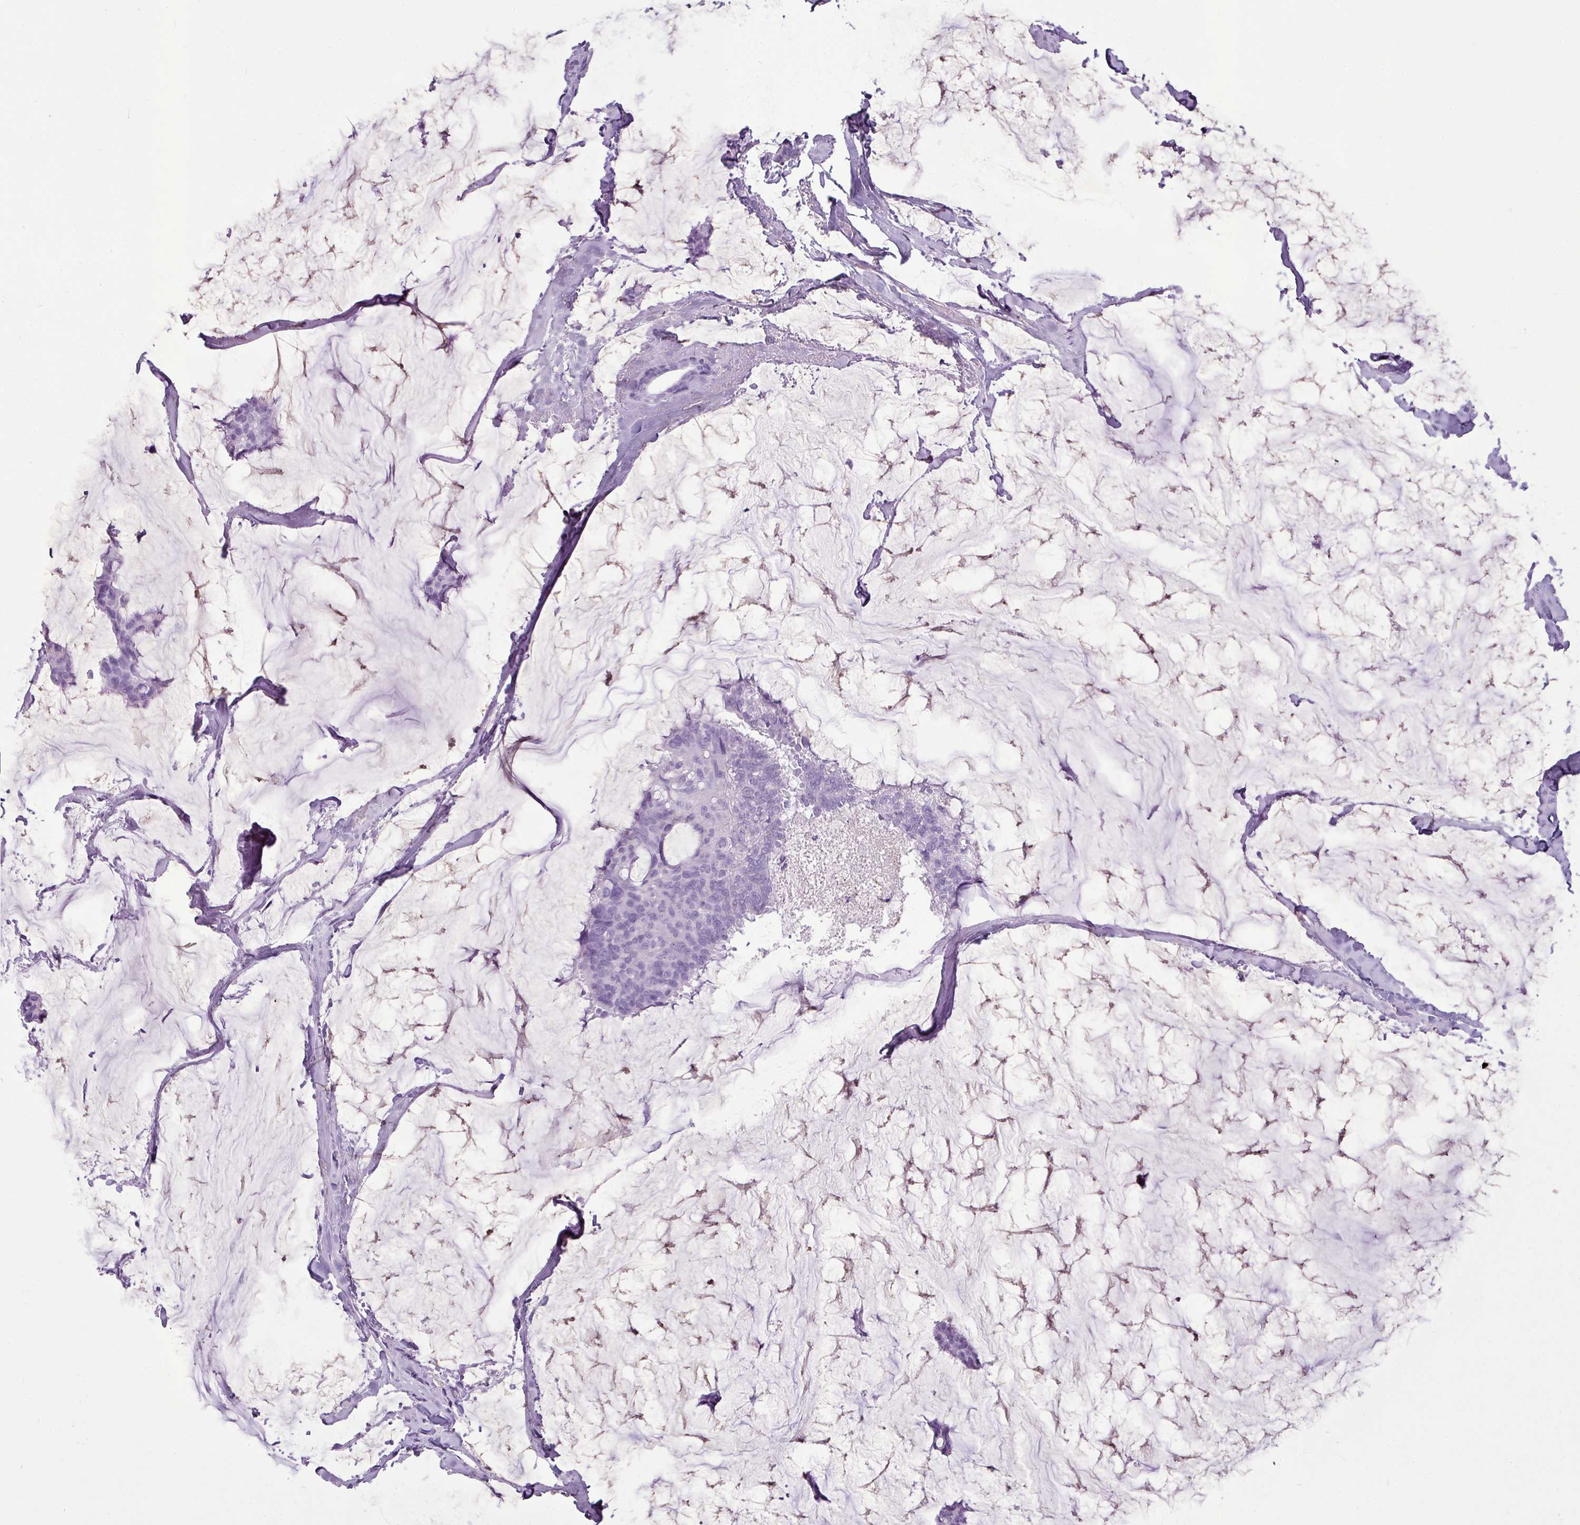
{"staining": {"intensity": "negative", "quantity": "none", "location": "none"}, "tissue": "breast cancer", "cell_type": "Tumor cells", "image_type": "cancer", "snomed": [{"axis": "morphology", "description": "Duct carcinoma"}, {"axis": "topography", "description": "Breast"}], "caption": "This is an immunohistochemistry image of breast cancer. There is no expression in tumor cells.", "gene": "AMY1B", "patient": {"sex": "female", "age": 93}}